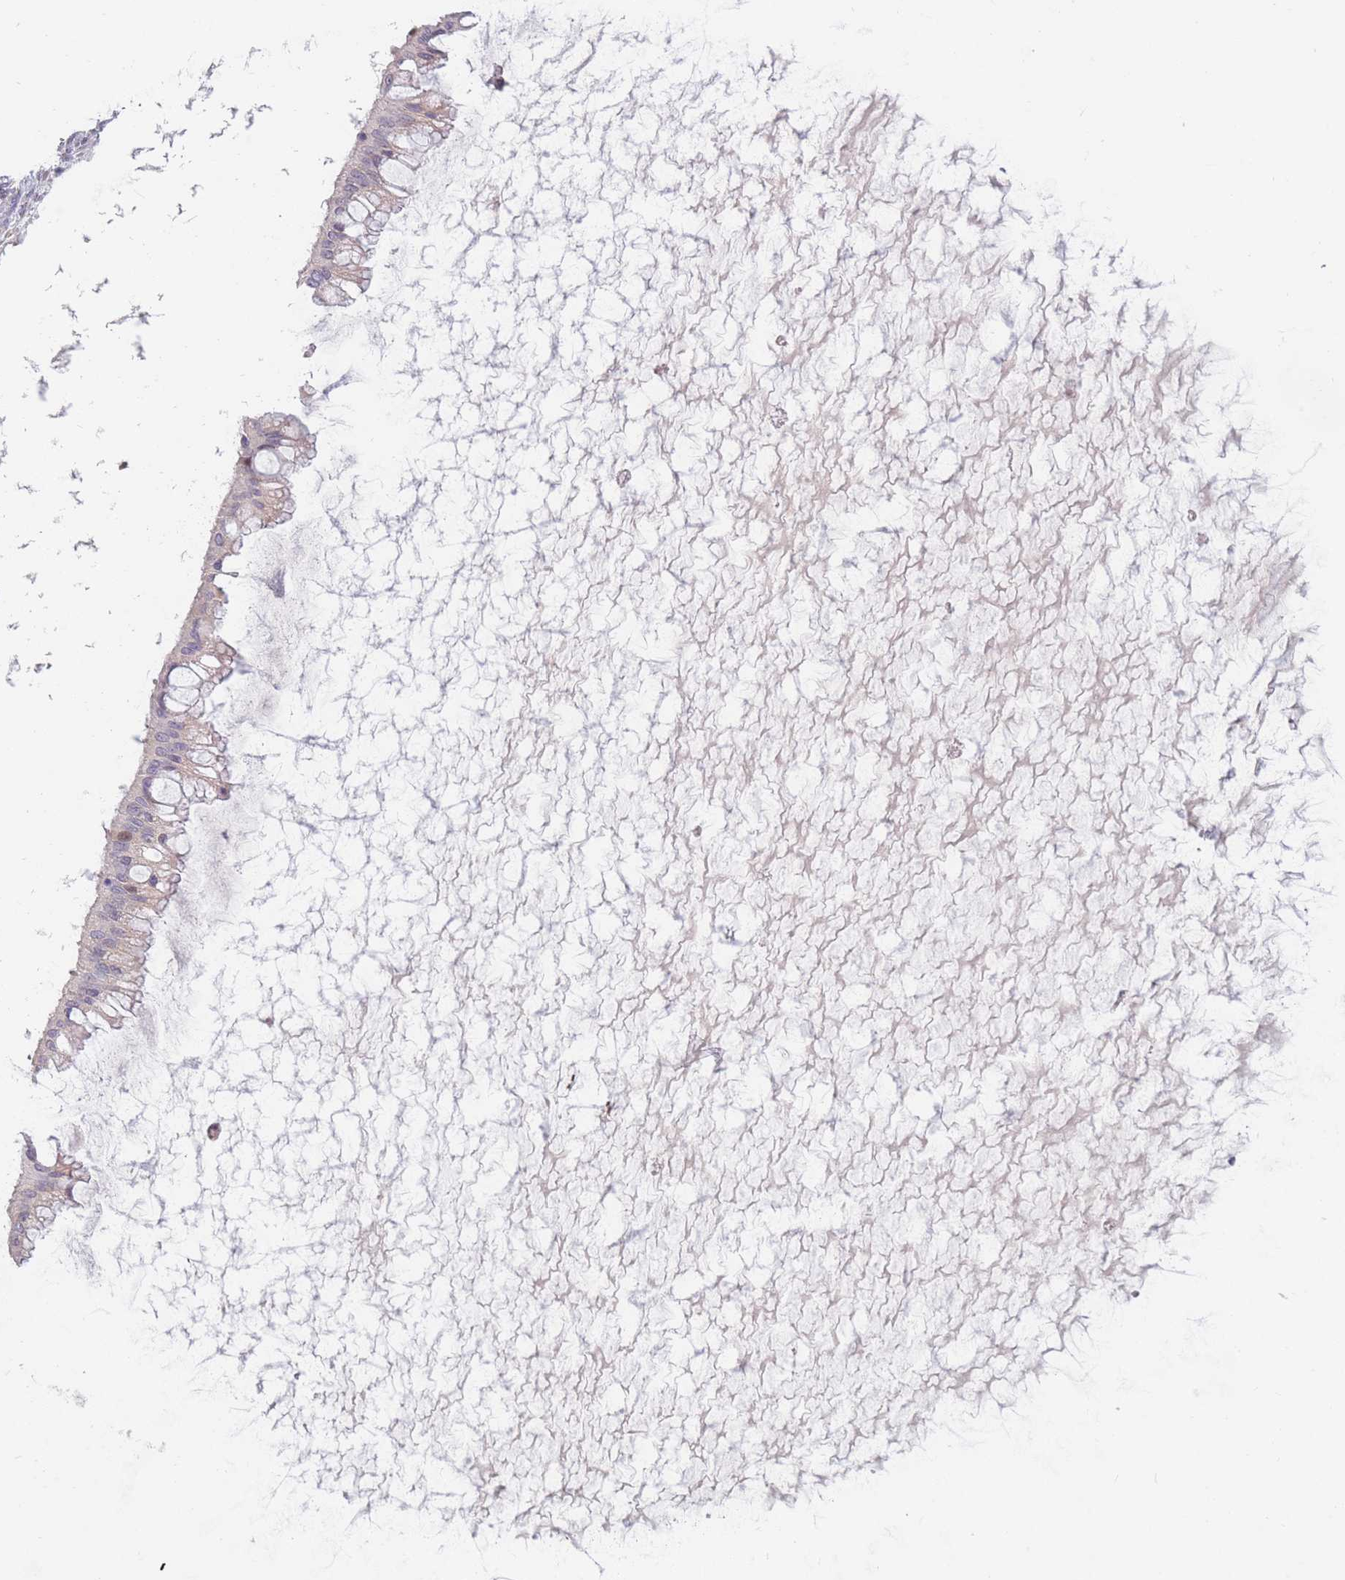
{"staining": {"intensity": "weak", "quantity": "<25%", "location": "cytoplasmic/membranous"}, "tissue": "ovarian cancer", "cell_type": "Tumor cells", "image_type": "cancer", "snomed": [{"axis": "morphology", "description": "Cystadenocarcinoma, mucinous, NOS"}, {"axis": "topography", "description": "Ovary"}], "caption": "Immunohistochemistry of human mucinous cystadenocarcinoma (ovarian) reveals no expression in tumor cells. Nuclei are stained in blue.", "gene": "CCNQ", "patient": {"sex": "female", "age": 73}}